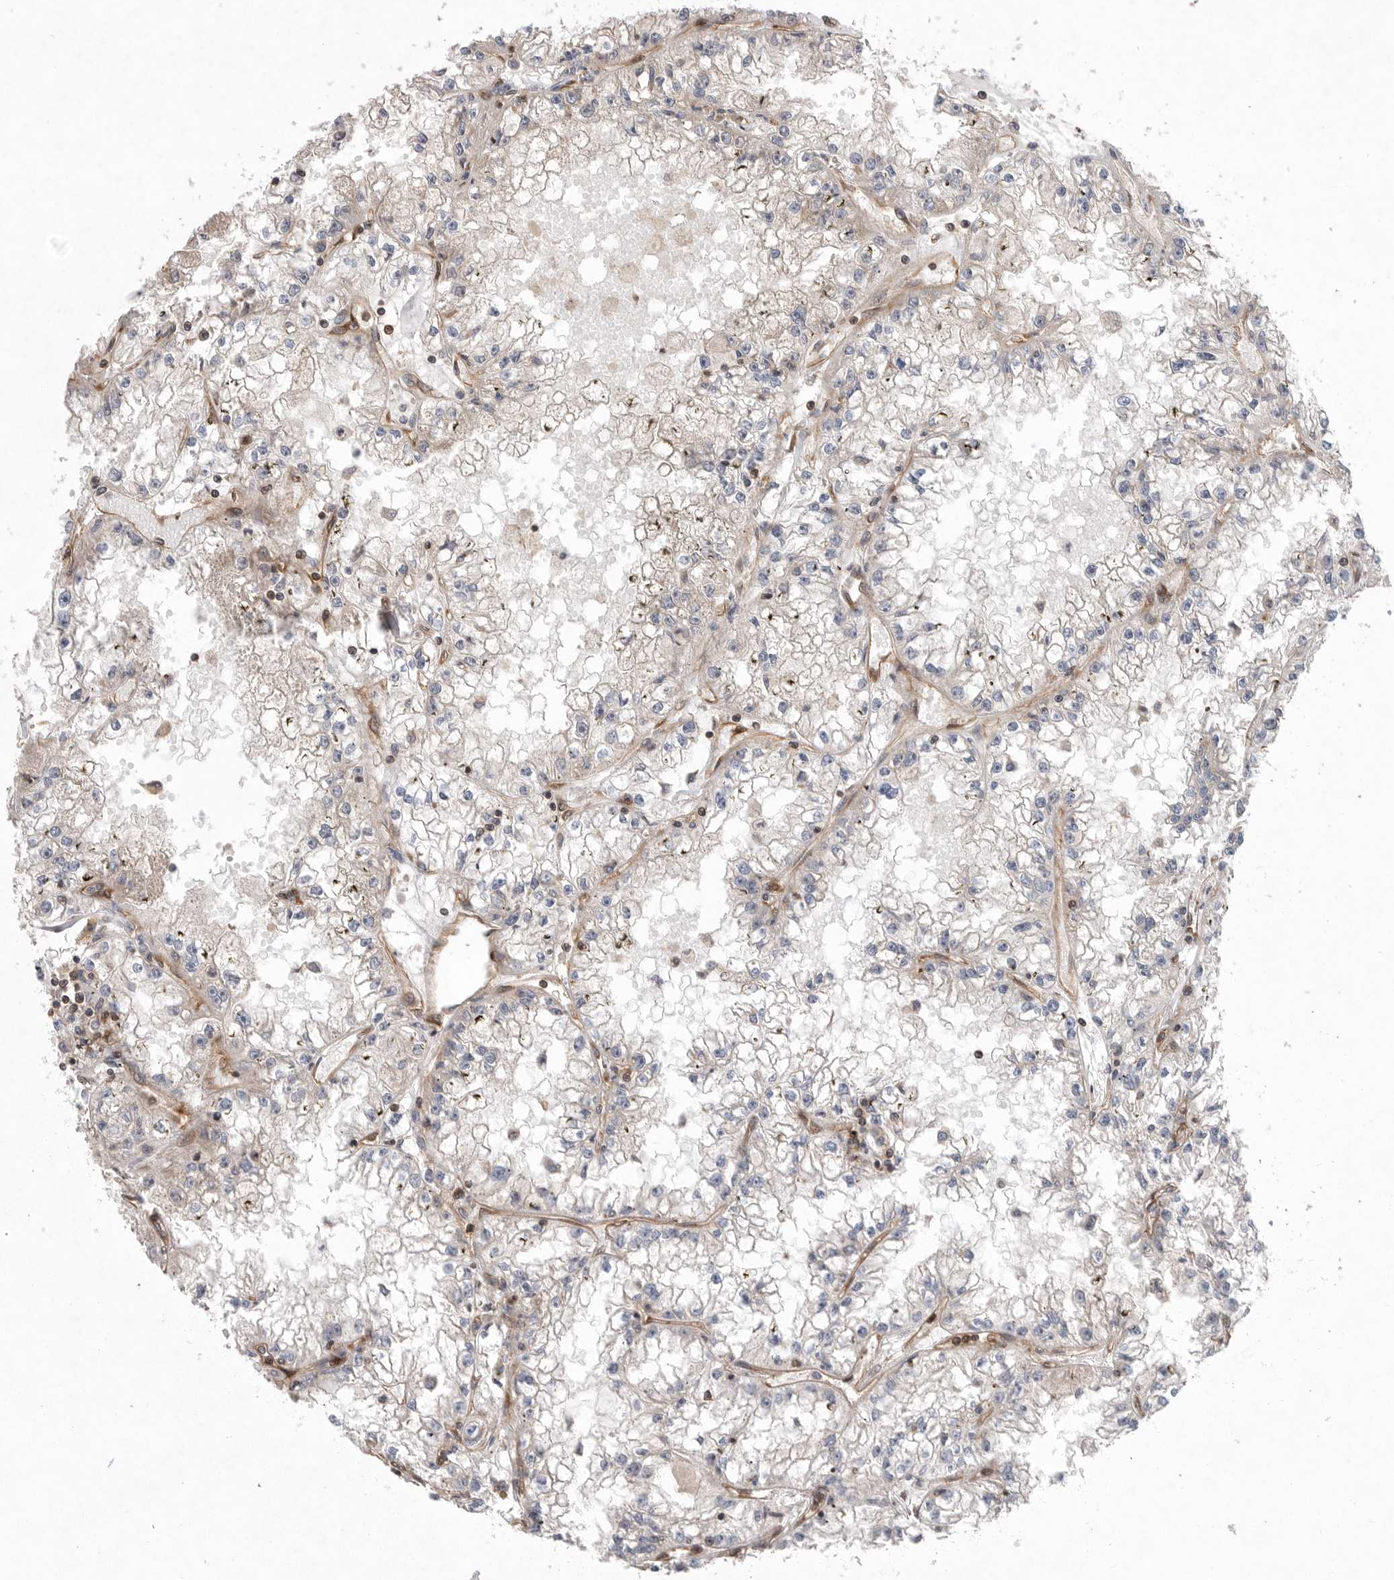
{"staining": {"intensity": "negative", "quantity": "none", "location": "none"}, "tissue": "renal cancer", "cell_type": "Tumor cells", "image_type": "cancer", "snomed": [{"axis": "morphology", "description": "Adenocarcinoma, NOS"}, {"axis": "topography", "description": "Kidney"}], "caption": "Protein analysis of renal cancer reveals no significant positivity in tumor cells.", "gene": "PRKCH", "patient": {"sex": "male", "age": 56}}